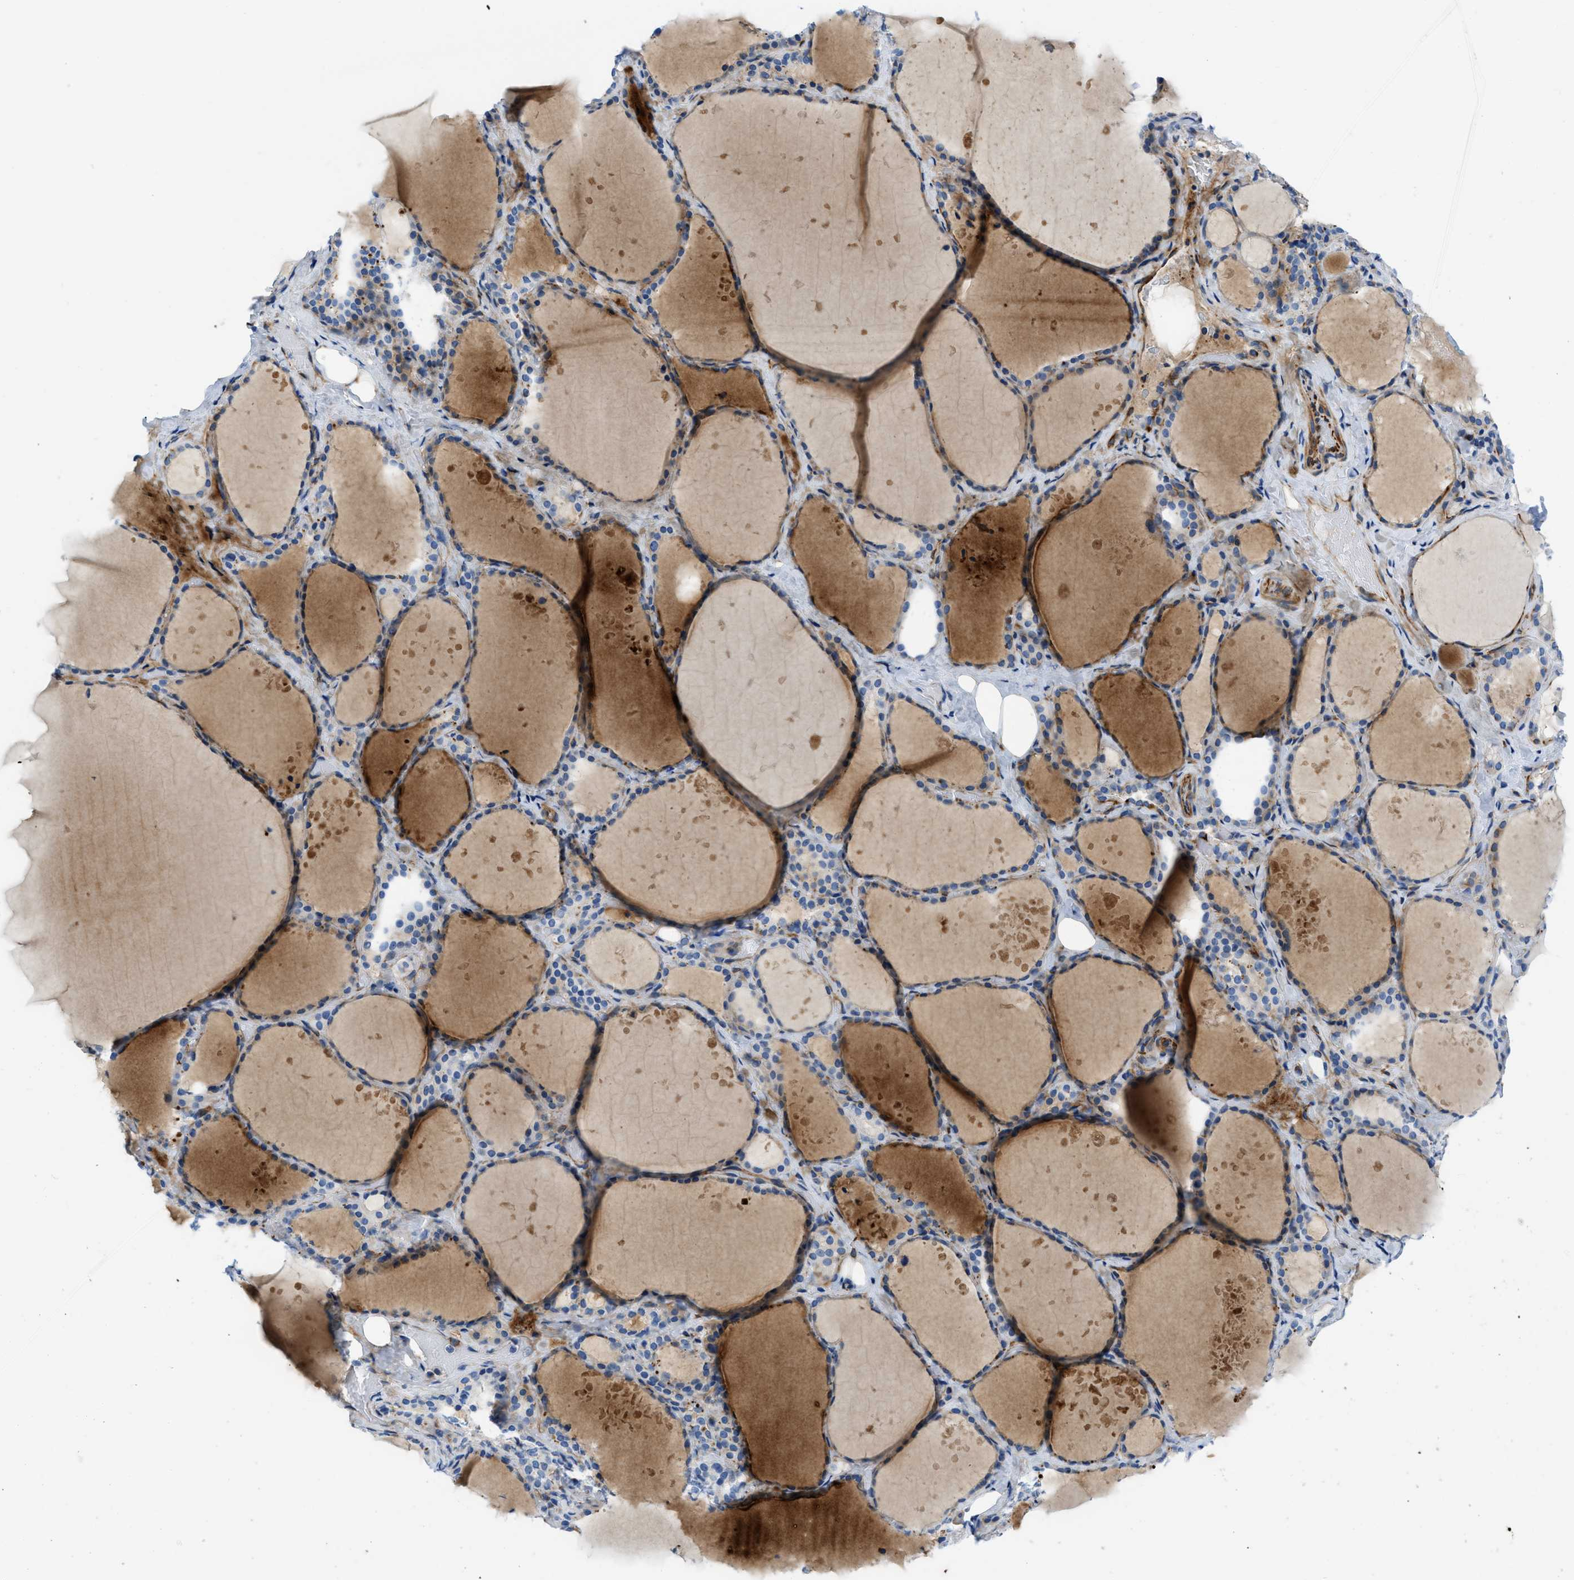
{"staining": {"intensity": "moderate", "quantity": "<25%", "location": "cytoplasmic/membranous"}, "tissue": "thyroid gland", "cell_type": "Glandular cells", "image_type": "normal", "snomed": [{"axis": "morphology", "description": "Normal tissue, NOS"}, {"axis": "topography", "description": "Thyroid gland"}], "caption": "About <25% of glandular cells in normal thyroid gland demonstrate moderate cytoplasmic/membranous protein staining as visualized by brown immunohistochemical staining.", "gene": "XCR1", "patient": {"sex": "female", "age": 44}}